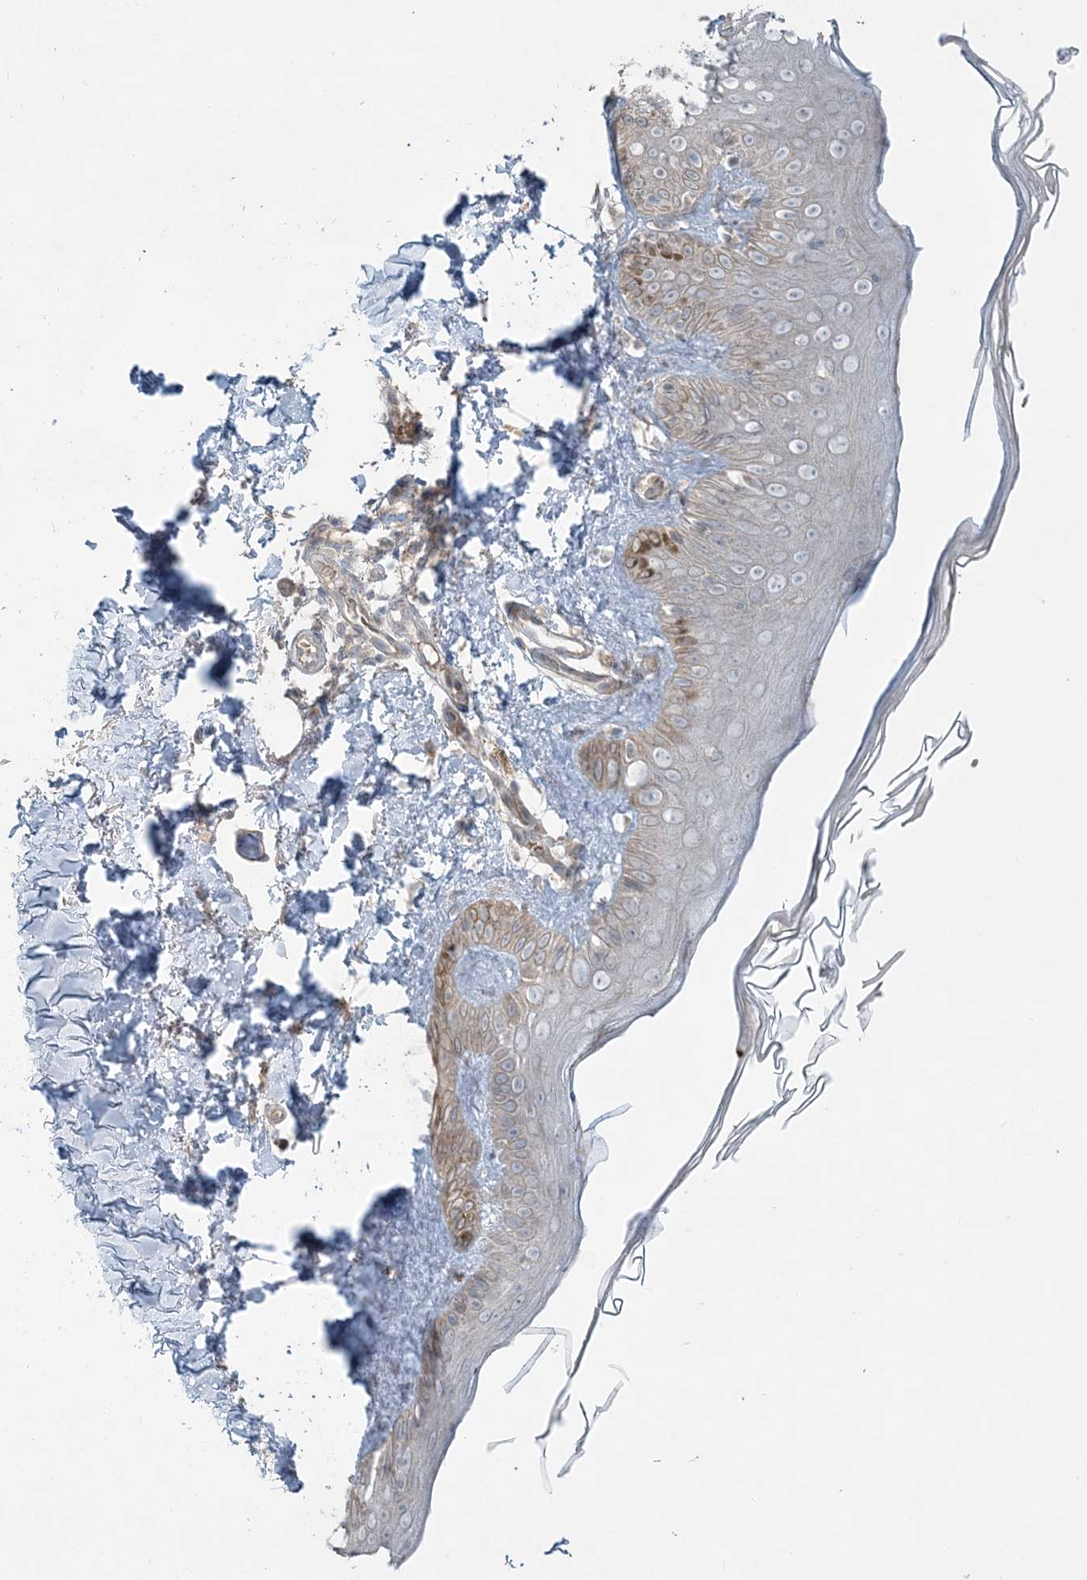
{"staining": {"intensity": "negative", "quantity": "none", "location": "none"}, "tissue": "skin", "cell_type": "Fibroblasts", "image_type": "normal", "snomed": [{"axis": "morphology", "description": "Normal tissue, NOS"}, {"axis": "topography", "description": "Skin"}], "caption": "A photomicrograph of skin stained for a protein displays no brown staining in fibroblasts.", "gene": "SLC4A10", "patient": {"sex": "male", "age": 52}}